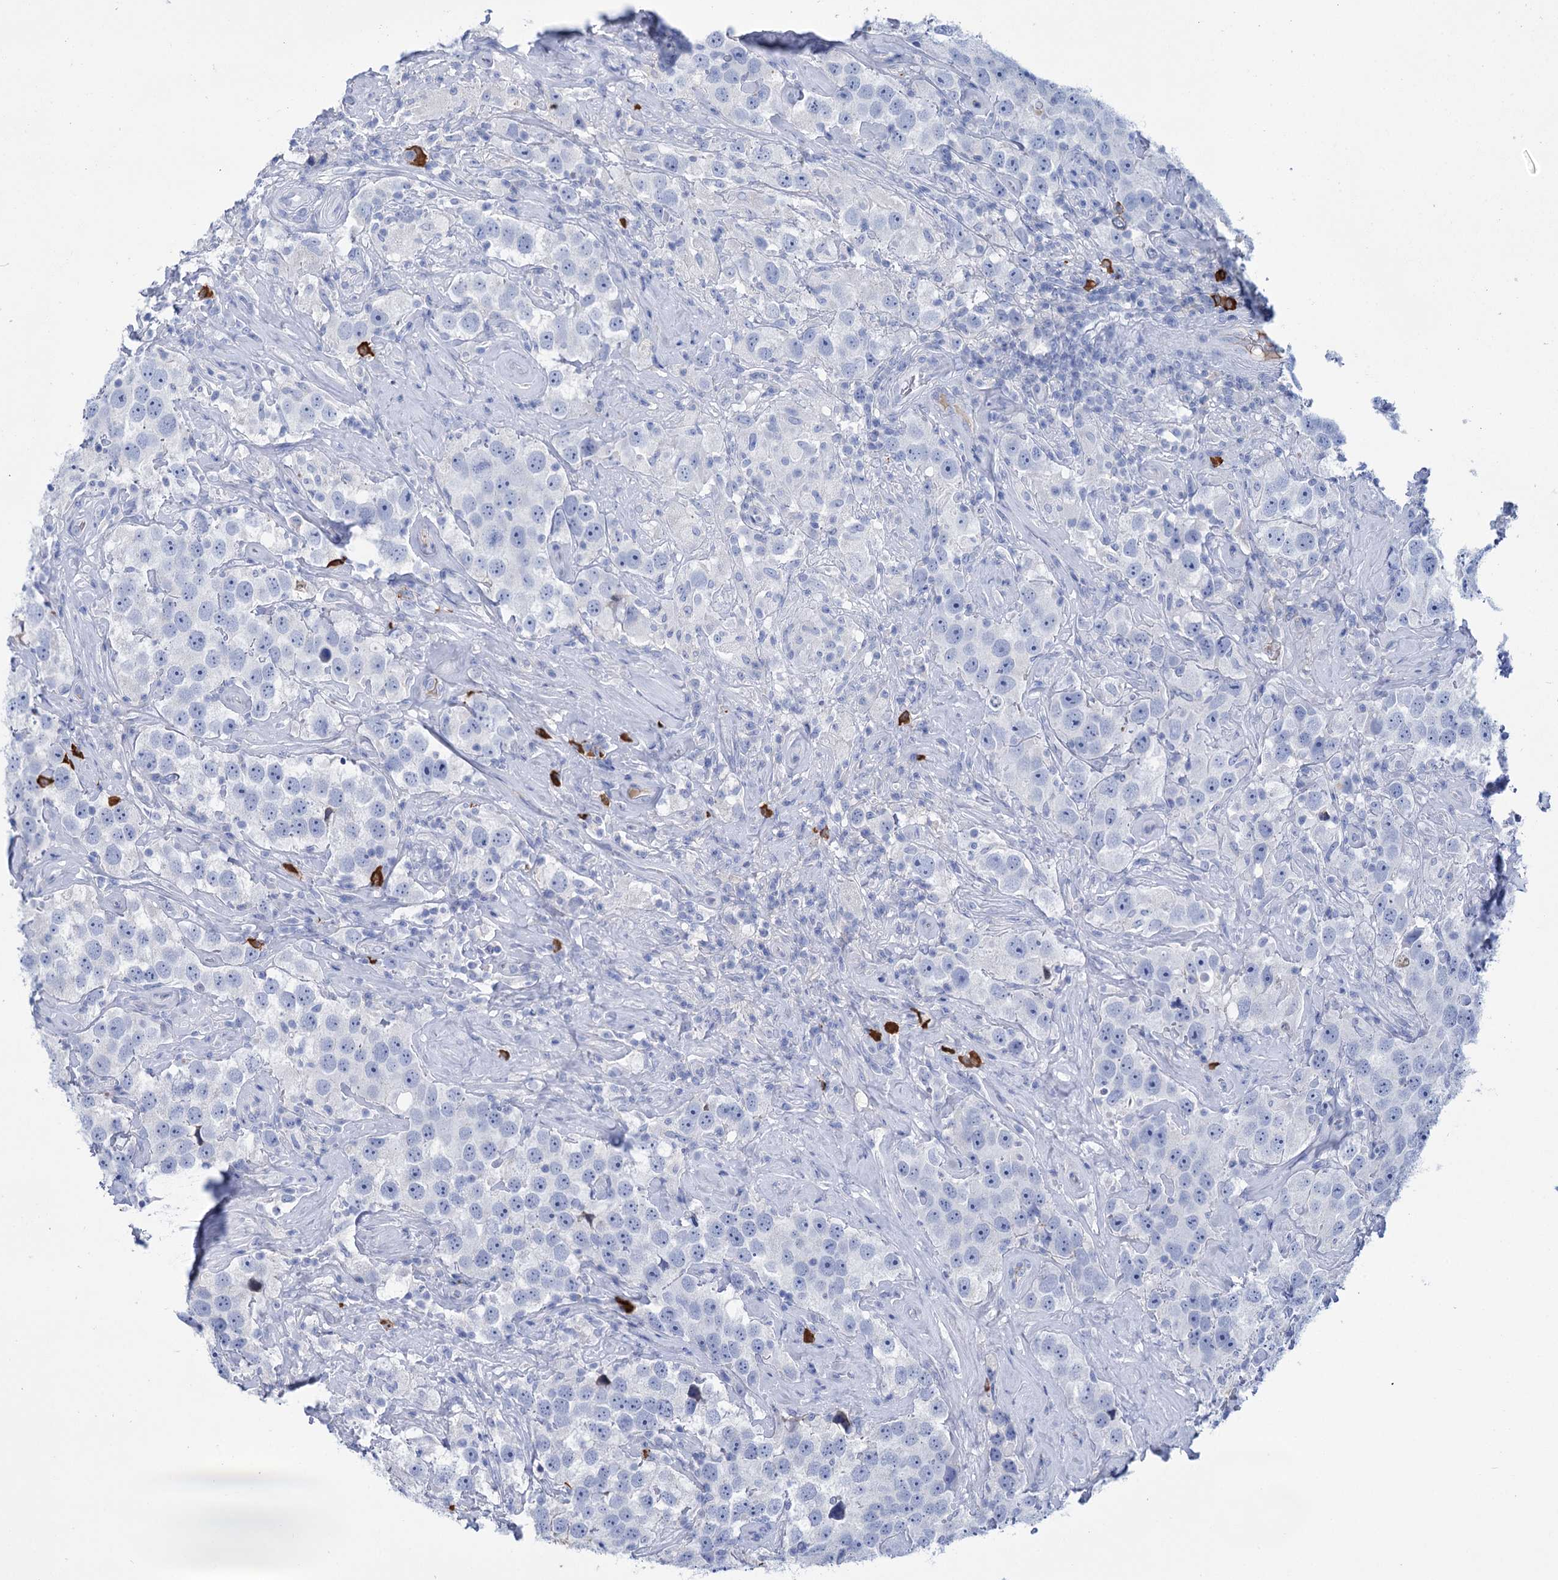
{"staining": {"intensity": "negative", "quantity": "none", "location": "none"}, "tissue": "testis cancer", "cell_type": "Tumor cells", "image_type": "cancer", "snomed": [{"axis": "morphology", "description": "Seminoma, NOS"}, {"axis": "topography", "description": "Testis"}], "caption": "An IHC micrograph of seminoma (testis) is shown. There is no staining in tumor cells of seminoma (testis).", "gene": "FBXW12", "patient": {"sex": "male", "age": 49}}